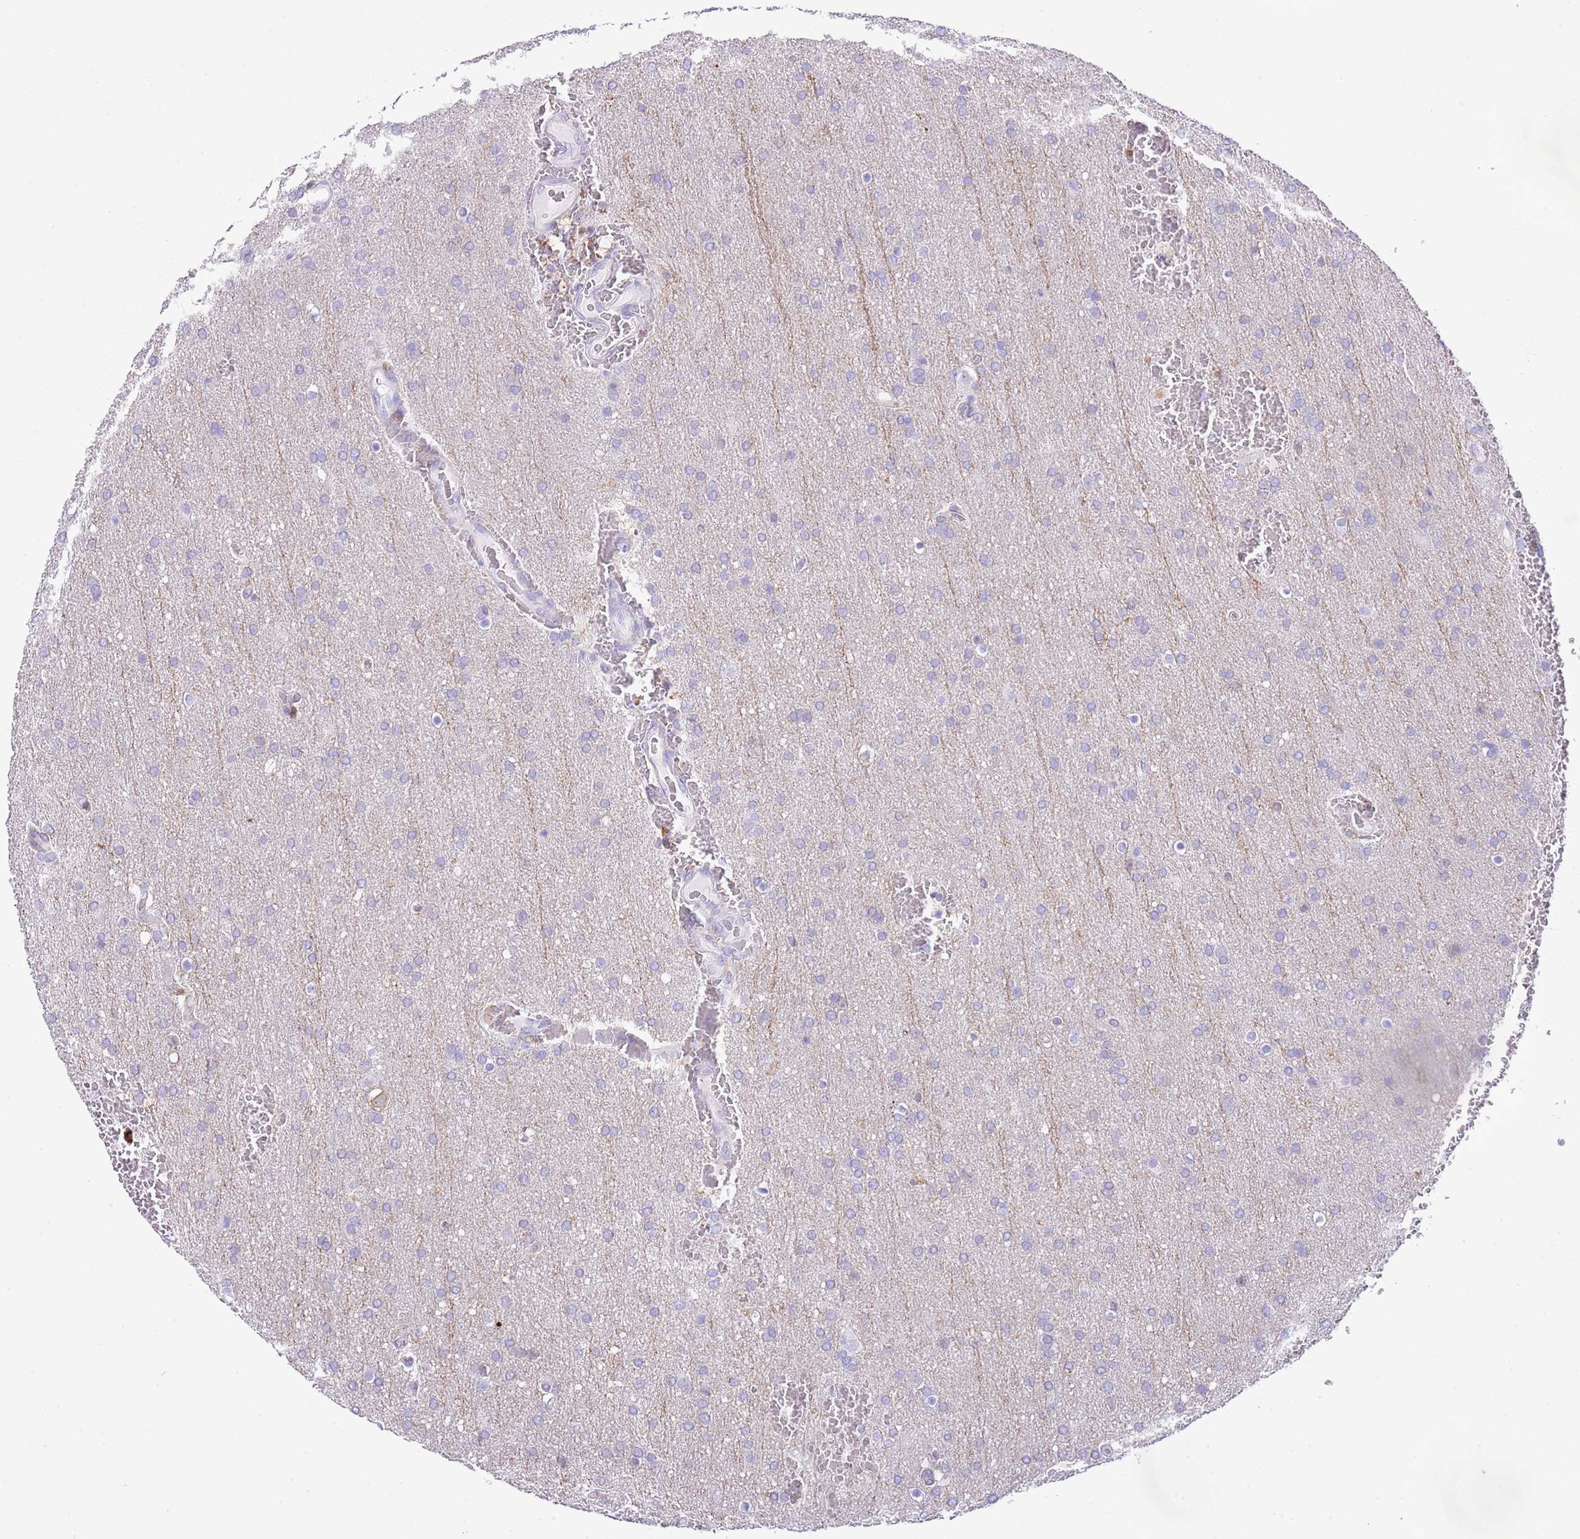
{"staining": {"intensity": "negative", "quantity": "none", "location": "none"}, "tissue": "glioma", "cell_type": "Tumor cells", "image_type": "cancer", "snomed": [{"axis": "morphology", "description": "Glioma, malignant, Low grade"}, {"axis": "topography", "description": "Brain"}], "caption": "Protein analysis of low-grade glioma (malignant) shows no significant positivity in tumor cells.", "gene": "EFHD2", "patient": {"sex": "female", "age": 32}}